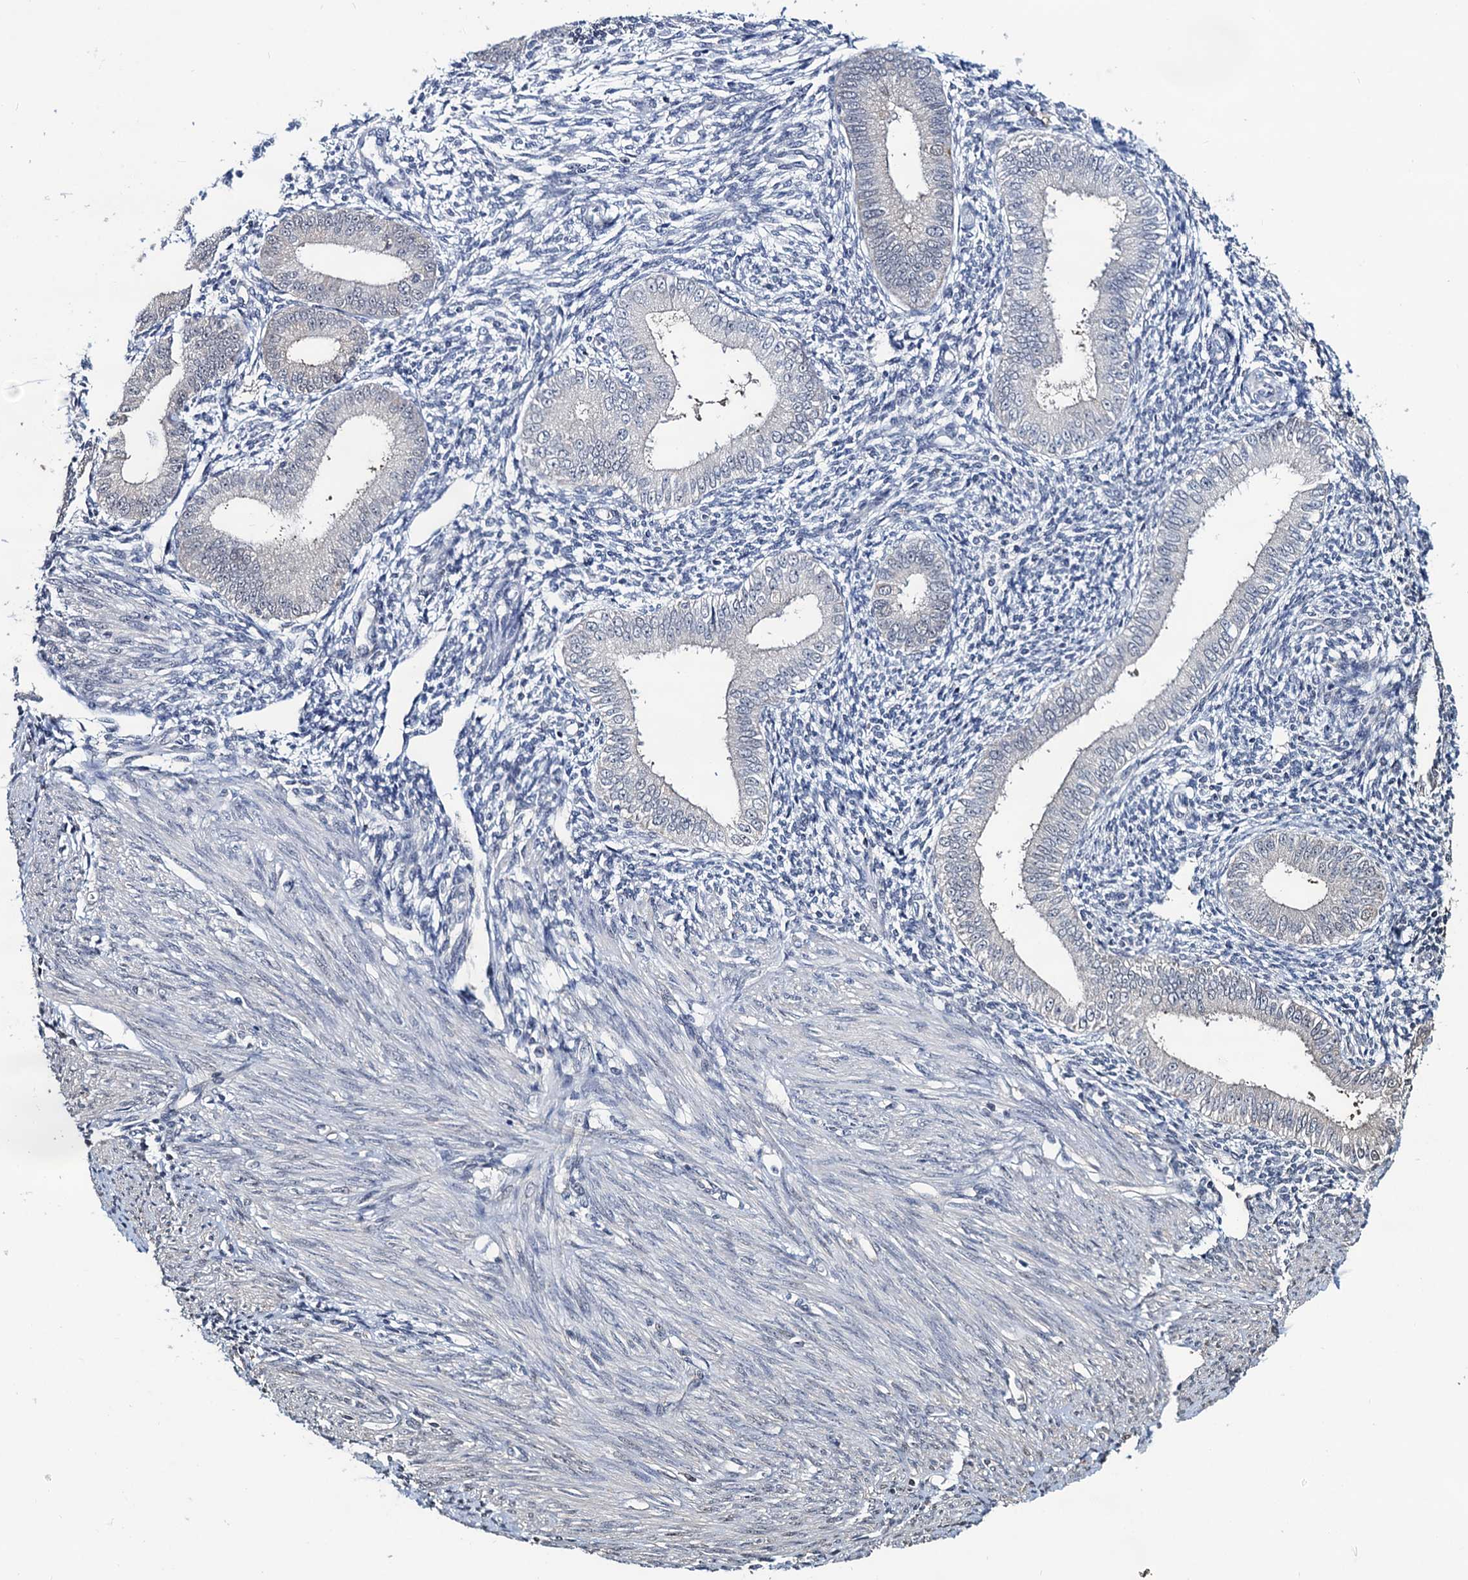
{"staining": {"intensity": "negative", "quantity": "none", "location": "none"}, "tissue": "endometrium", "cell_type": "Cells in endometrial stroma", "image_type": "normal", "snomed": [{"axis": "morphology", "description": "Normal tissue, NOS"}, {"axis": "topography", "description": "Uterus"}, {"axis": "topography", "description": "Endometrium"}], "caption": "This image is of normal endometrium stained with IHC to label a protein in brown with the nuclei are counter-stained blue. There is no expression in cells in endometrial stroma. Nuclei are stained in blue.", "gene": "RTKN2", "patient": {"sex": "female", "age": 48}}